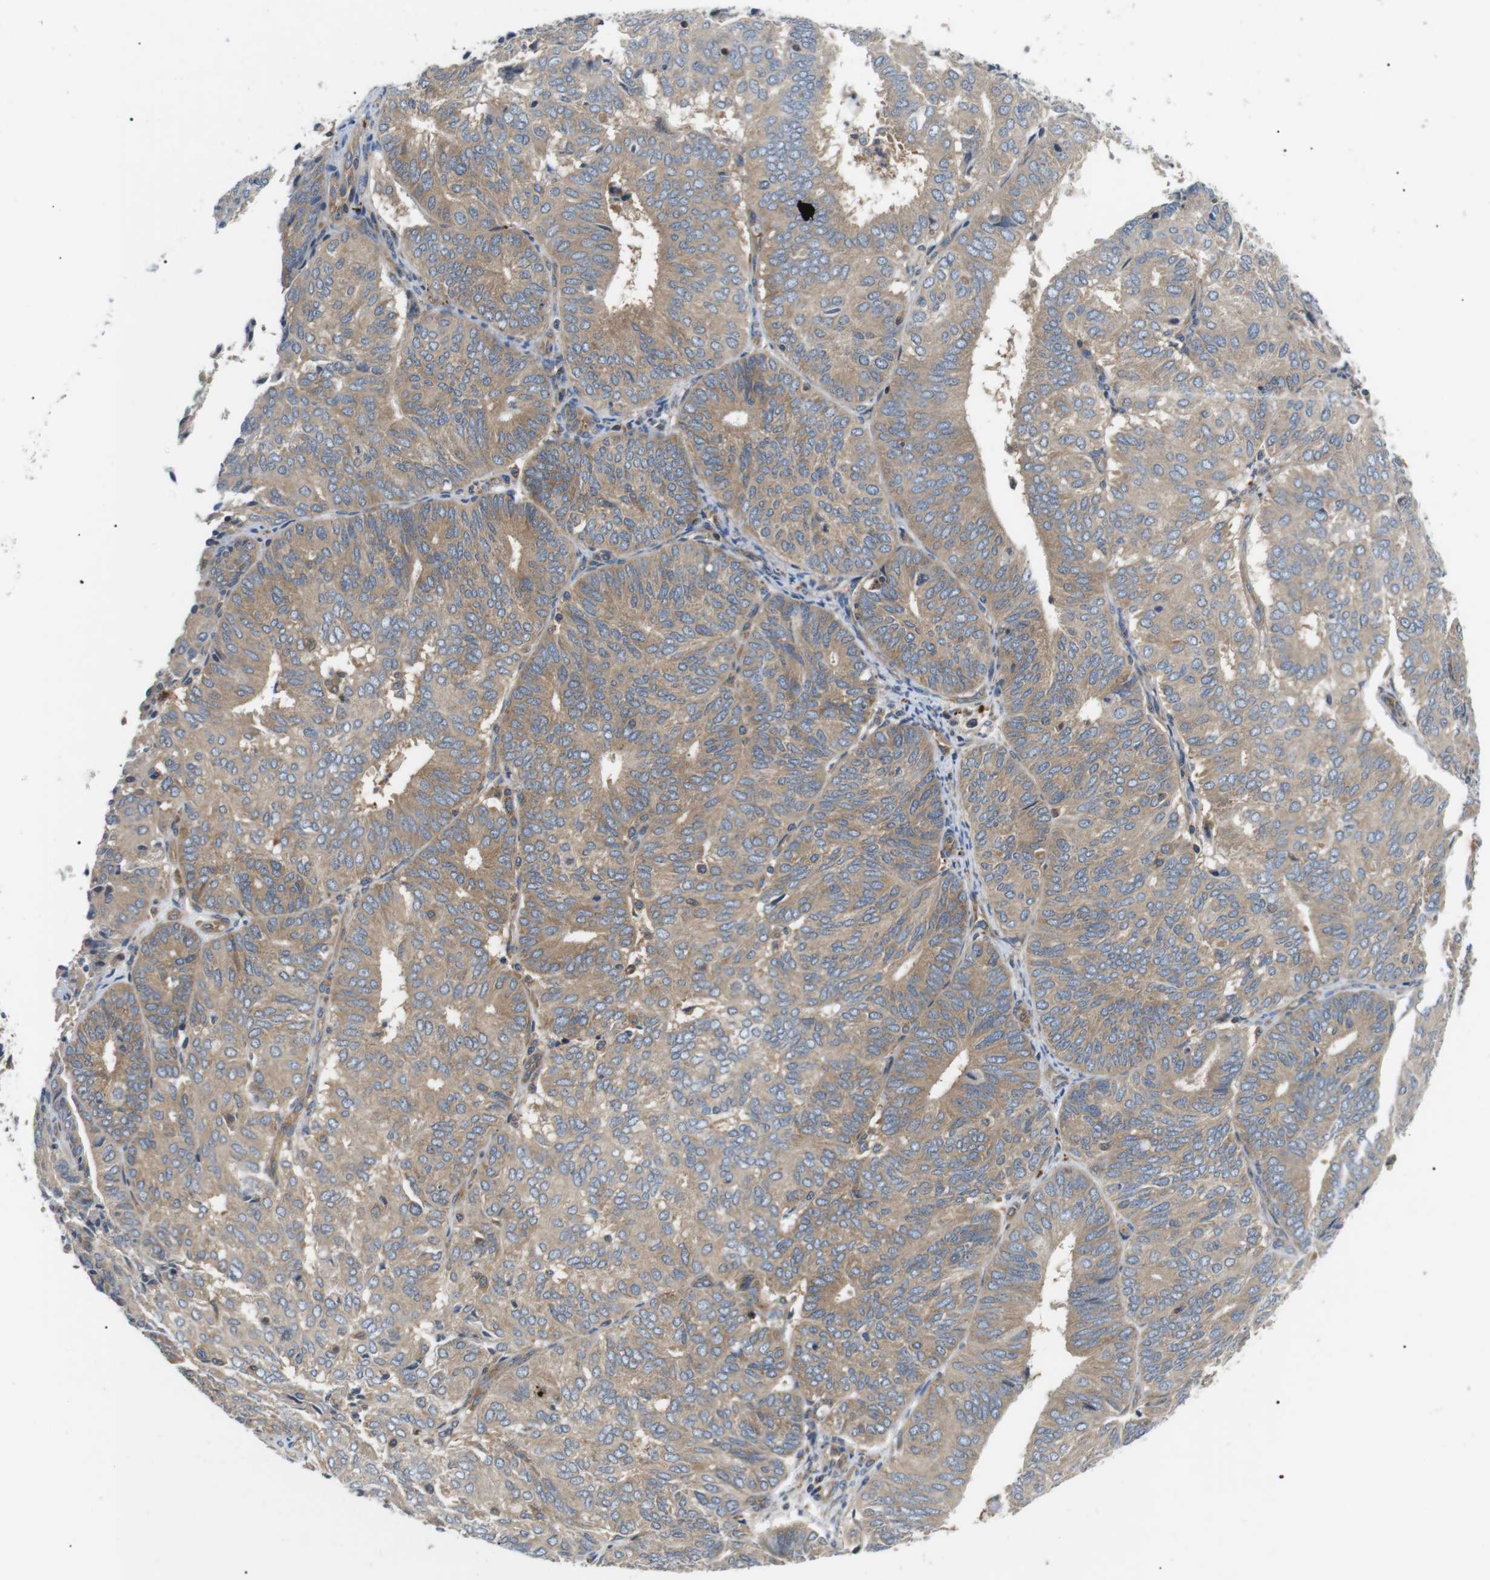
{"staining": {"intensity": "weak", "quantity": ">75%", "location": "cytoplasmic/membranous"}, "tissue": "endometrial cancer", "cell_type": "Tumor cells", "image_type": "cancer", "snomed": [{"axis": "morphology", "description": "Adenocarcinoma, NOS"}, {"axis": "topography", "description": "Uterus"}], "caption": "Immunohistochemical staining of human adenocarcinoma (endometrial) displays weak cytoplasmic/membranous protein positivity in approximately >75% of tumor cells. (DAB = brown stain, brightfield microscopy at high magnification).", "gene": "DIPK1A", "patient": {"sex": "female", "age": 60}}